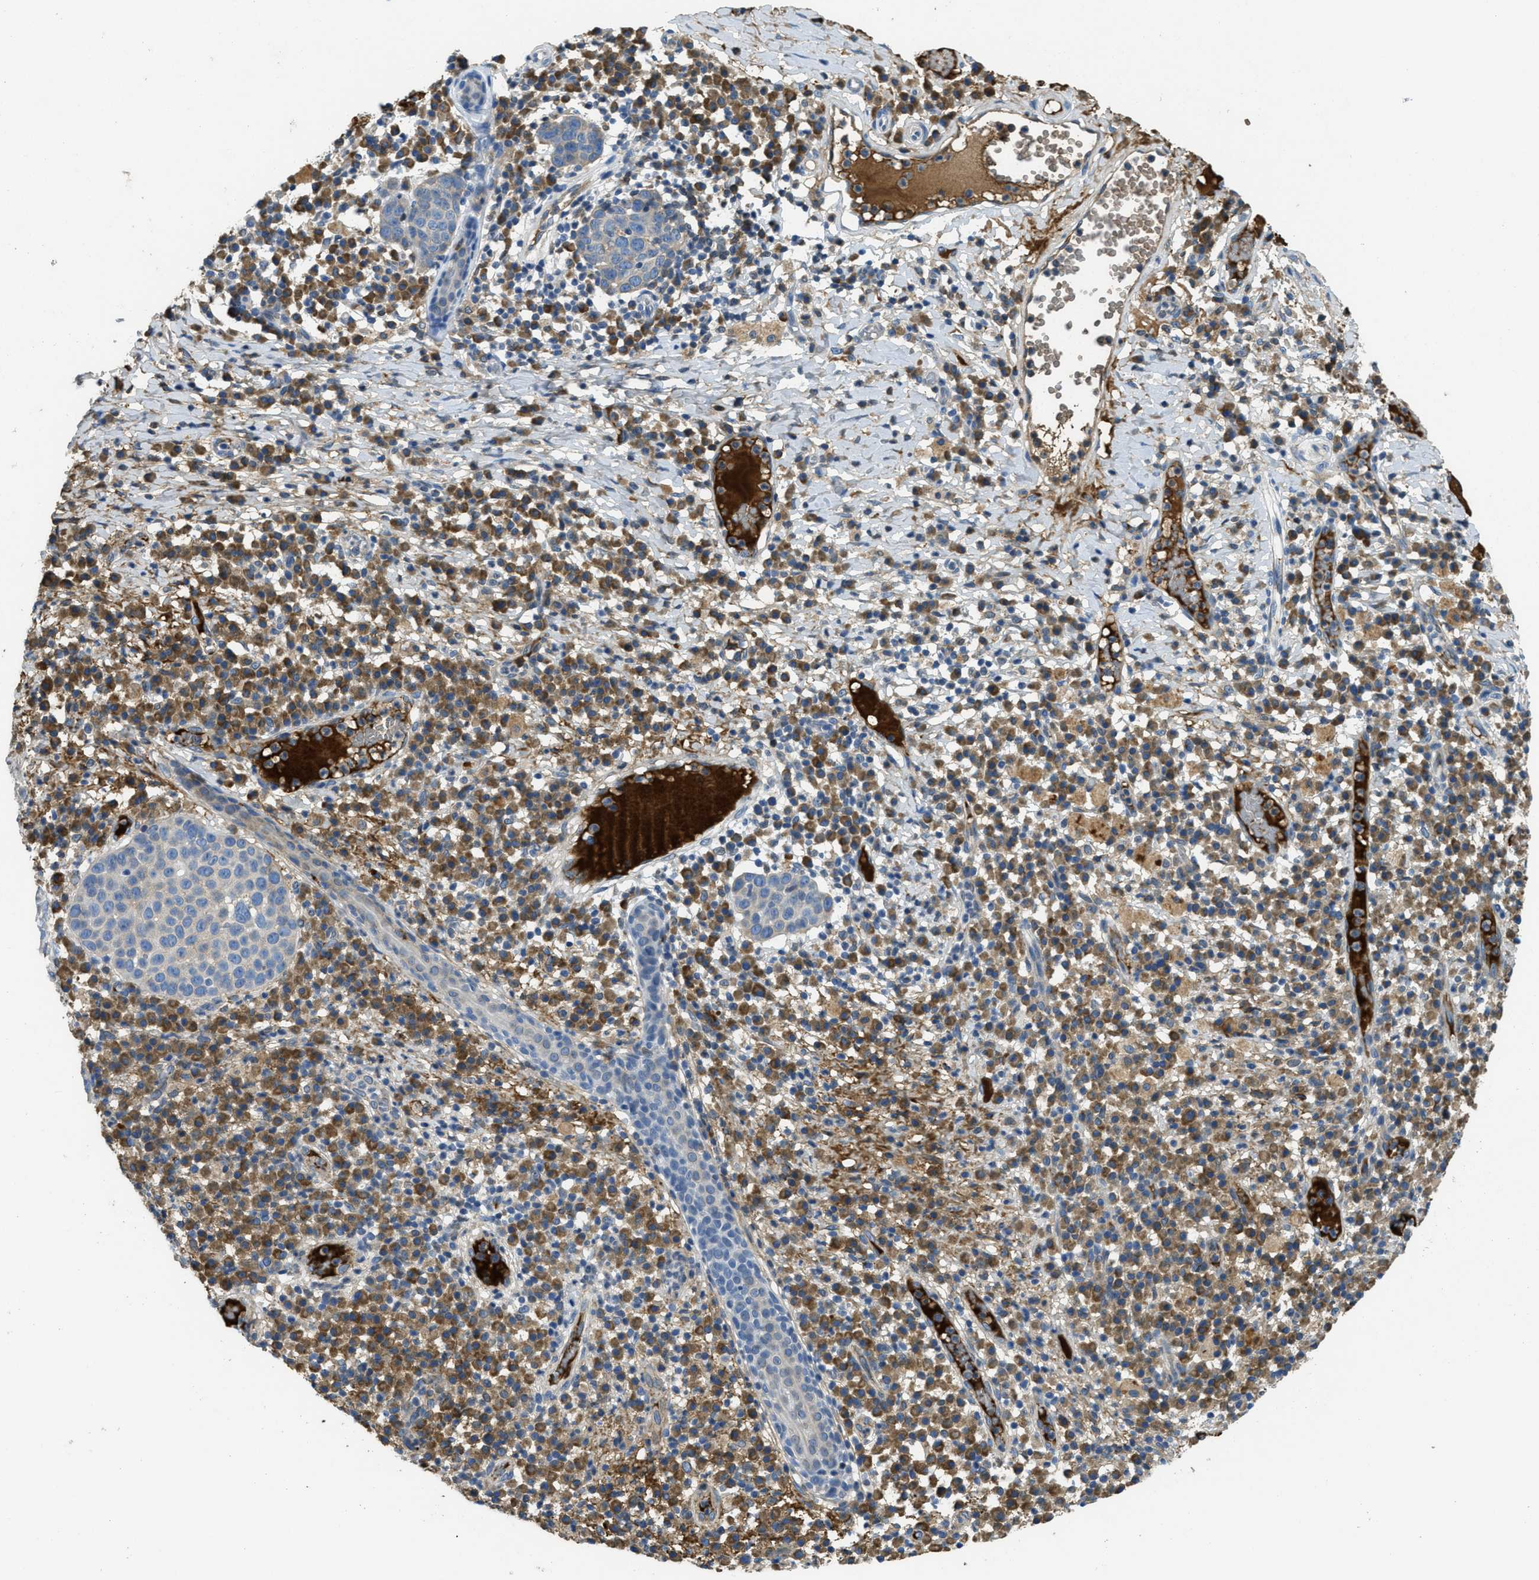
{"staining": {"intensity": "negative", "quantity": "none", "location": "none"}, "tissue": "skin cancer", "cell_type": "Tumor cells", "image_type": "cancer", "snomed": [{"axis": "morphology", "description": "Squamous cell carcinoma in situ, NOS"}, {"axis": "morphology", "description": "Squamous cell carcinoma, NOS"}, {"axis": "topography", "description": "Skin"}], "caption": "A high-resolution micrograph shows immunohistochemistry (IHC) staining of squamous cell carcinoma (skin), which shows no significant positivity in tumor cells.", "gene": "MPDU1", "patient": {"sex": "male", "age": 93}}